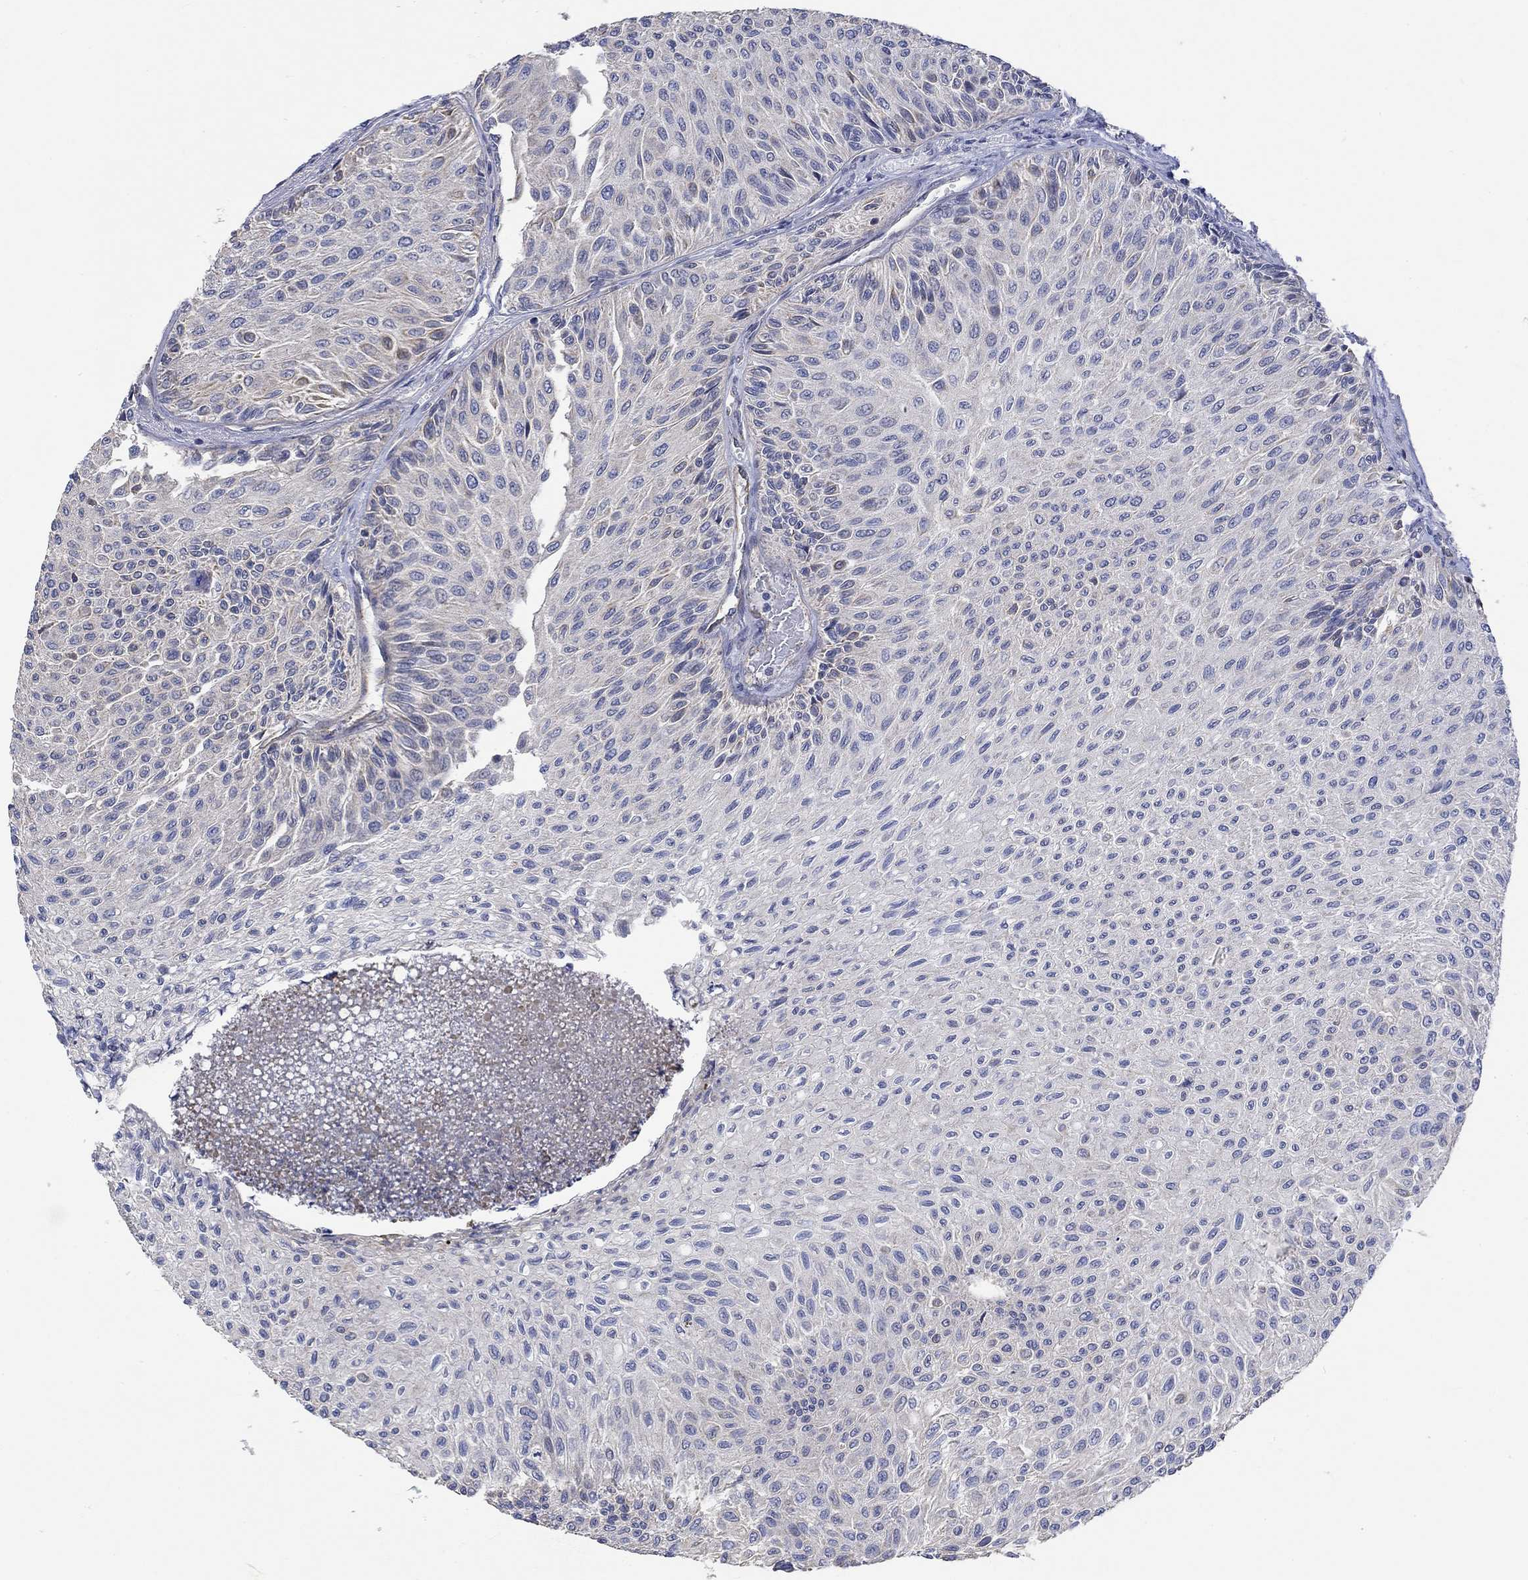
{"staining": {"intensity": "weak", "quantity": "<25%", "location": "cytoplasmic/membranous"}, "tissue": "urothelial cancer", "cell_type": "Tumor cells", "image_type": "cancer", "snomed": [{"axis": "morphology", "description": "Urothelial carcinoma, Low grade"}, {"axis": "topography", "description": "Urinary bladder"}], "caption": "IHC micrograph of neoplastic tissue: urothelial cancer stained with DAB (3,3'-diaminobenzidine) exhibits no significant protein positivity in tumor cells.", "gene": "AGRP", "patient": {"sex": "male", "age": 78}}